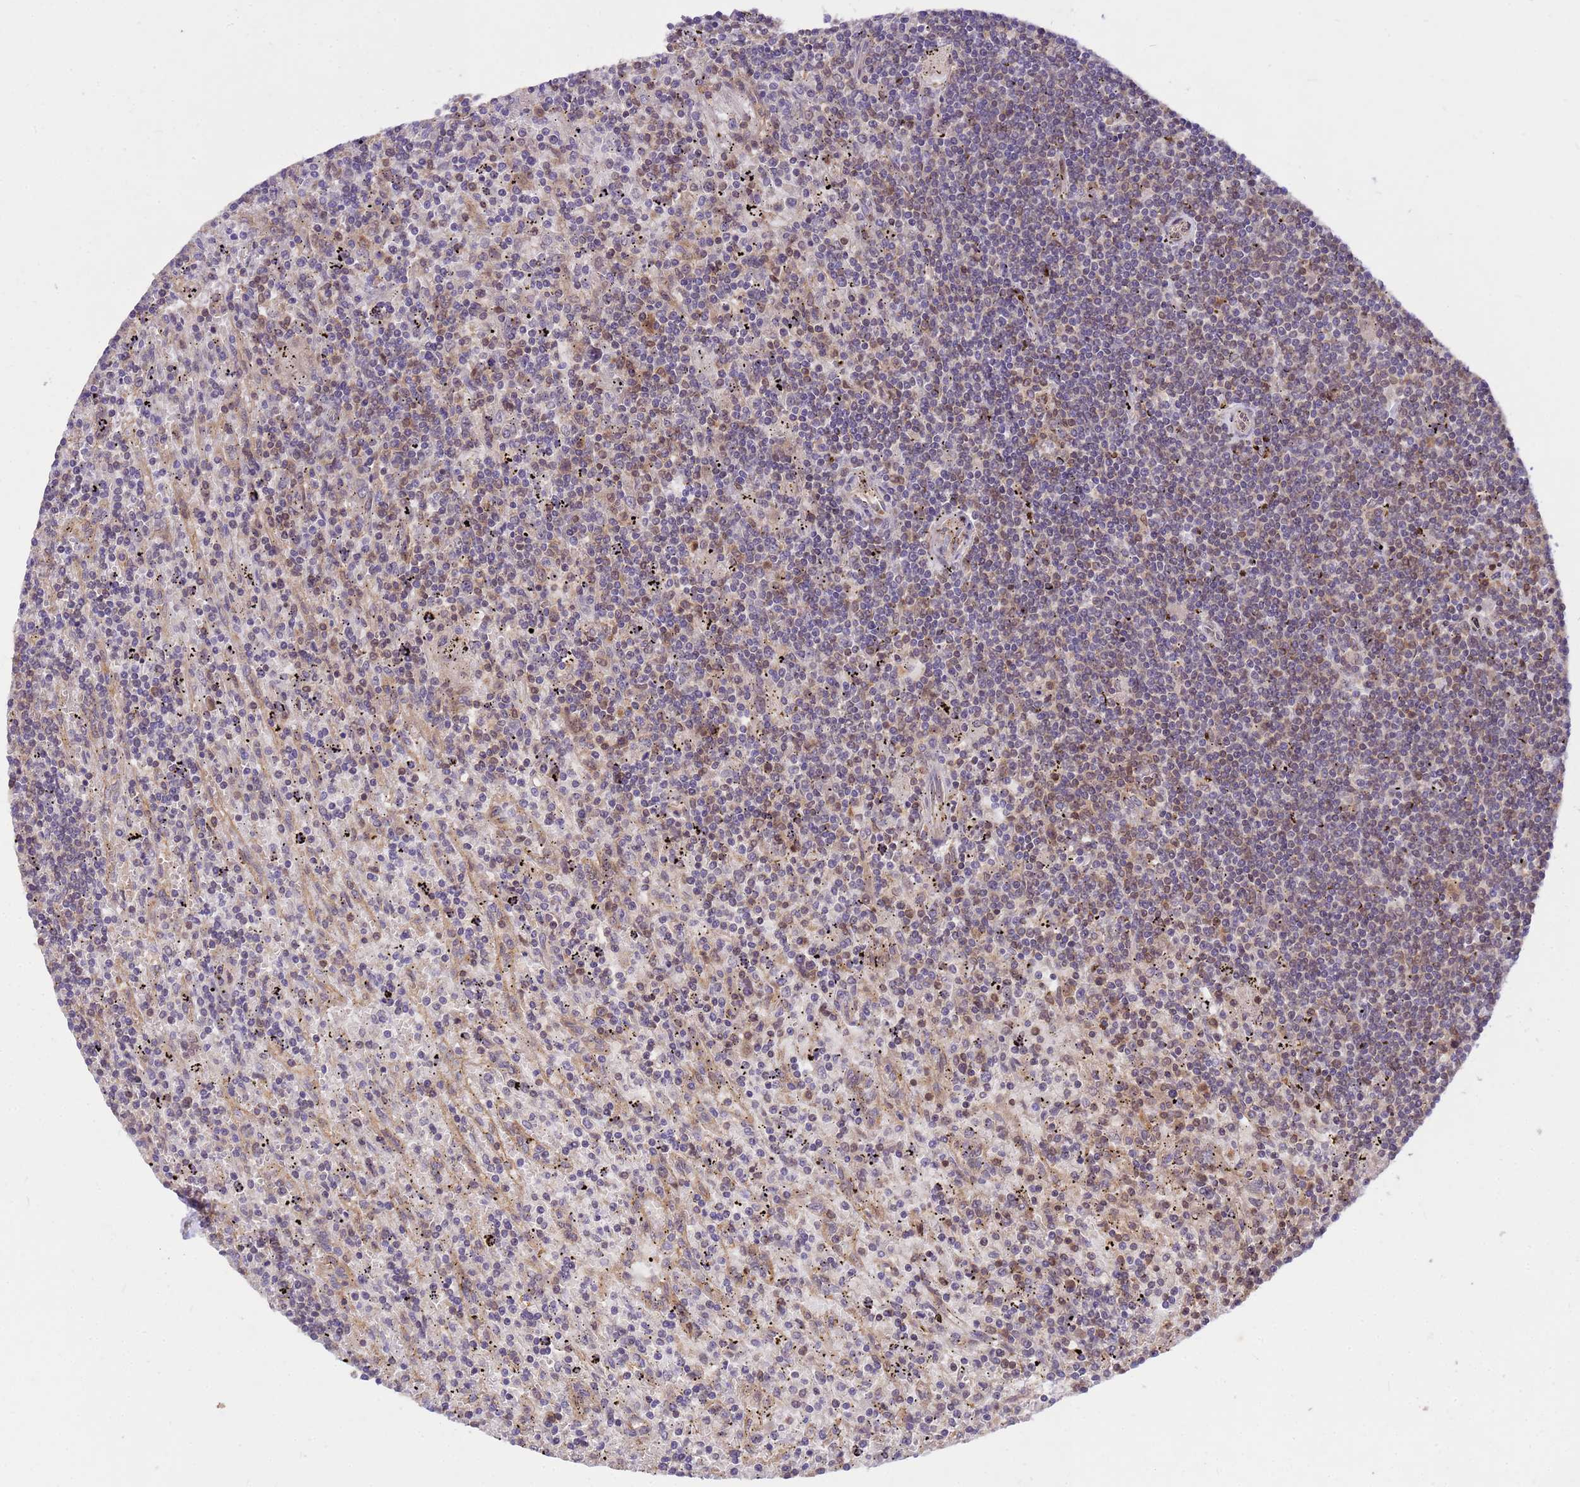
{"staining": {"intensity": "weak", "quantity": "25%-75%", "location": "cytoplasmic/membranous"}, "tissue": "lymphoma", "cell_type": "Tumor cells", "image_type": "cancer", "snomed": [{"axis": "morphology", "description": "Malignant lymphoma, non-Hodgkin's type, Low grade"}, {"axis": "topography", "description": "Spleen"}], "caption": "A high-resolution micrograph shows IHC staining of low-grade malignant lymphoma, non-Hodgkin's type, which reveals weak cytoplasmic/membranous positivity in about 25%-75% of tumor cells.", "gene": "PPP2CB", "patient": {"sex": "male", "age": 76}}